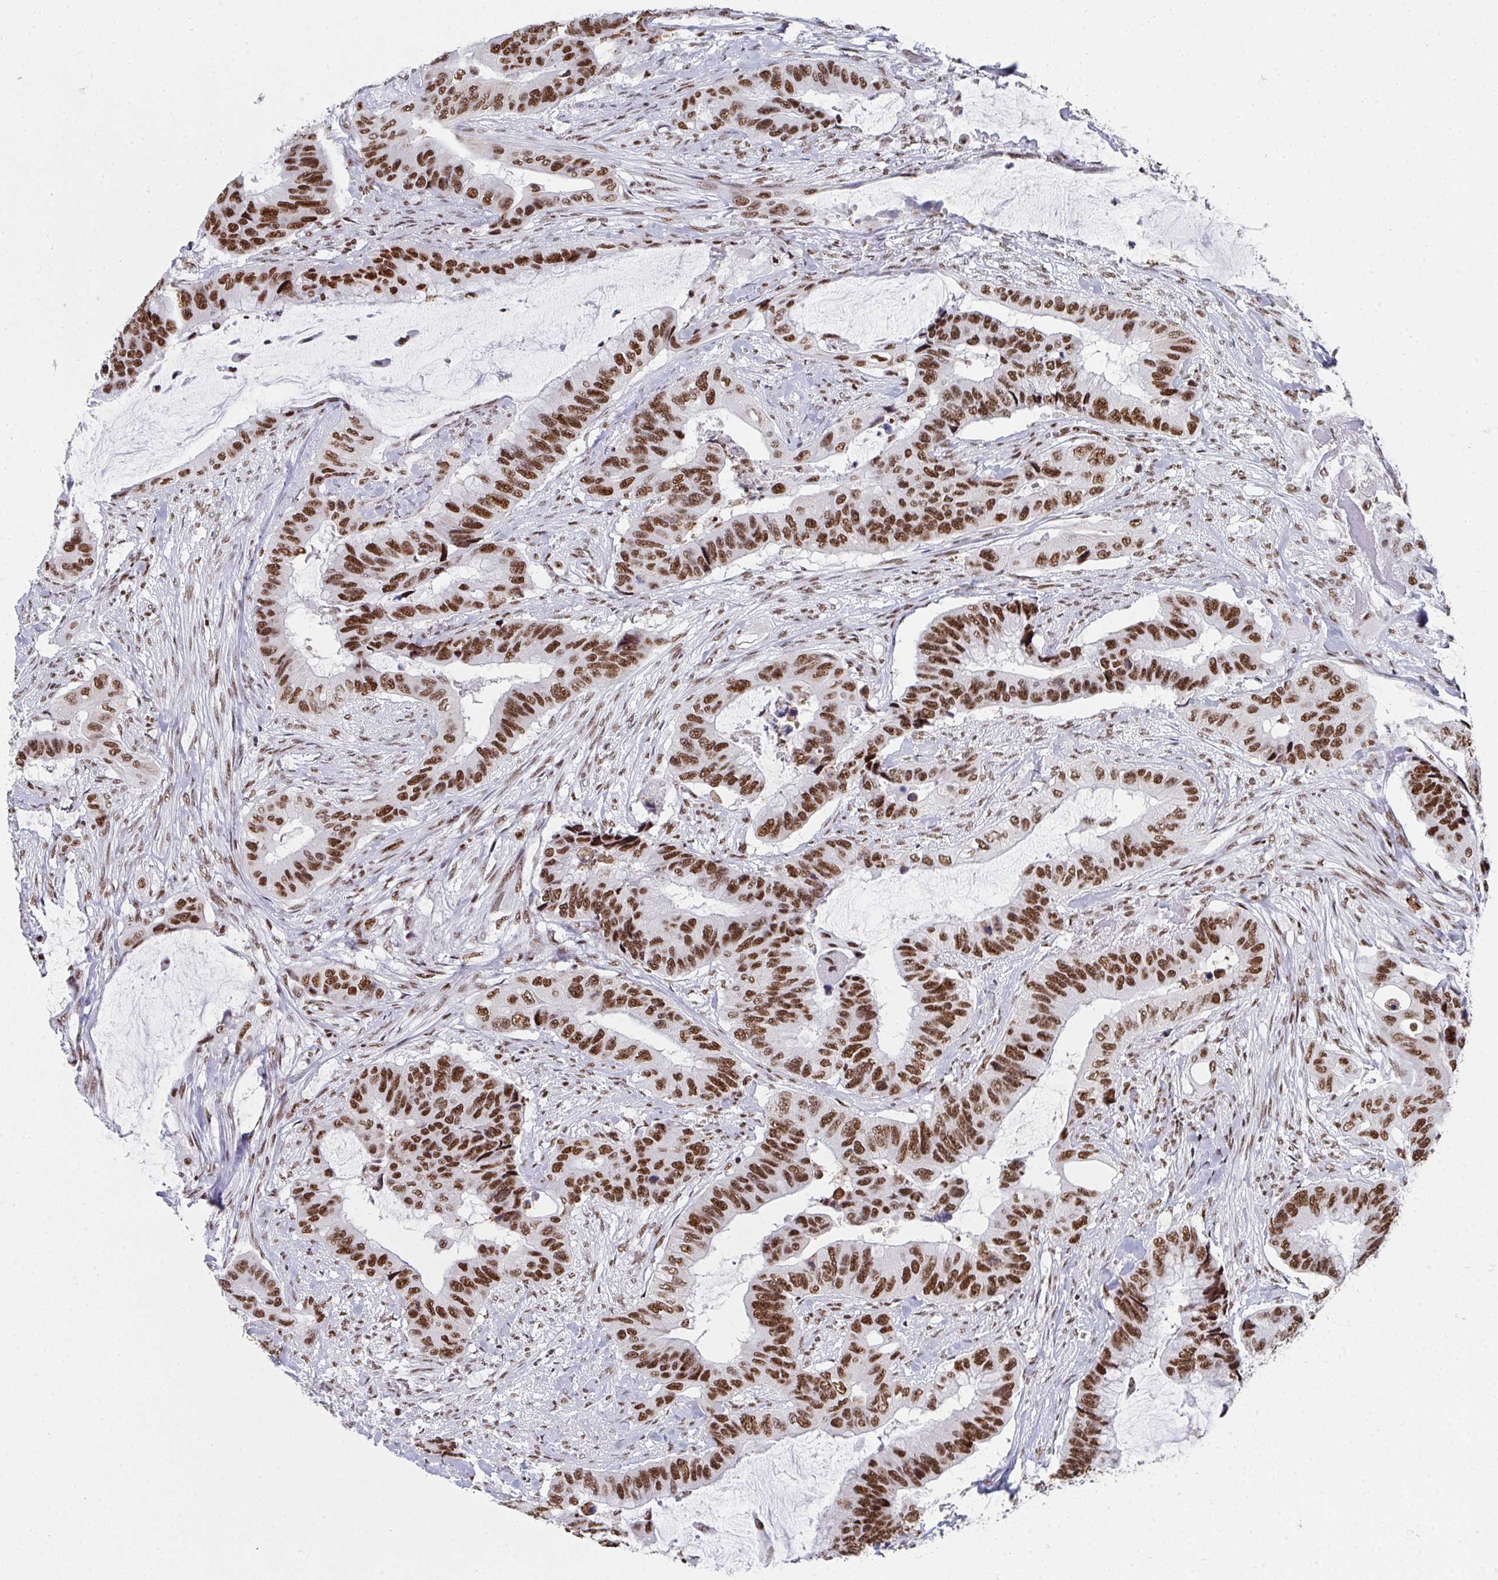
{"staining": {"intensity": "moderate", "quantity": ">75%", "location": "nuclear"}, "tissue": "colorectal cancer", "cell_type": "Tumor cells", "image_type": "cancer", "snomed": [{"axis": "morphology", "description": "Adenocarcinoma, NOS"}, {"axis": "topography", "description": "Rectum"}], "caption": "Colorectal cancer tissue exhibits moderate nuclear expression in about >75% of tumor cells The protein is shown in brown color, while the nuclei are stained blue.", "gene": "SNRNP70", "patient": {"sex": "female", "age": 59}}